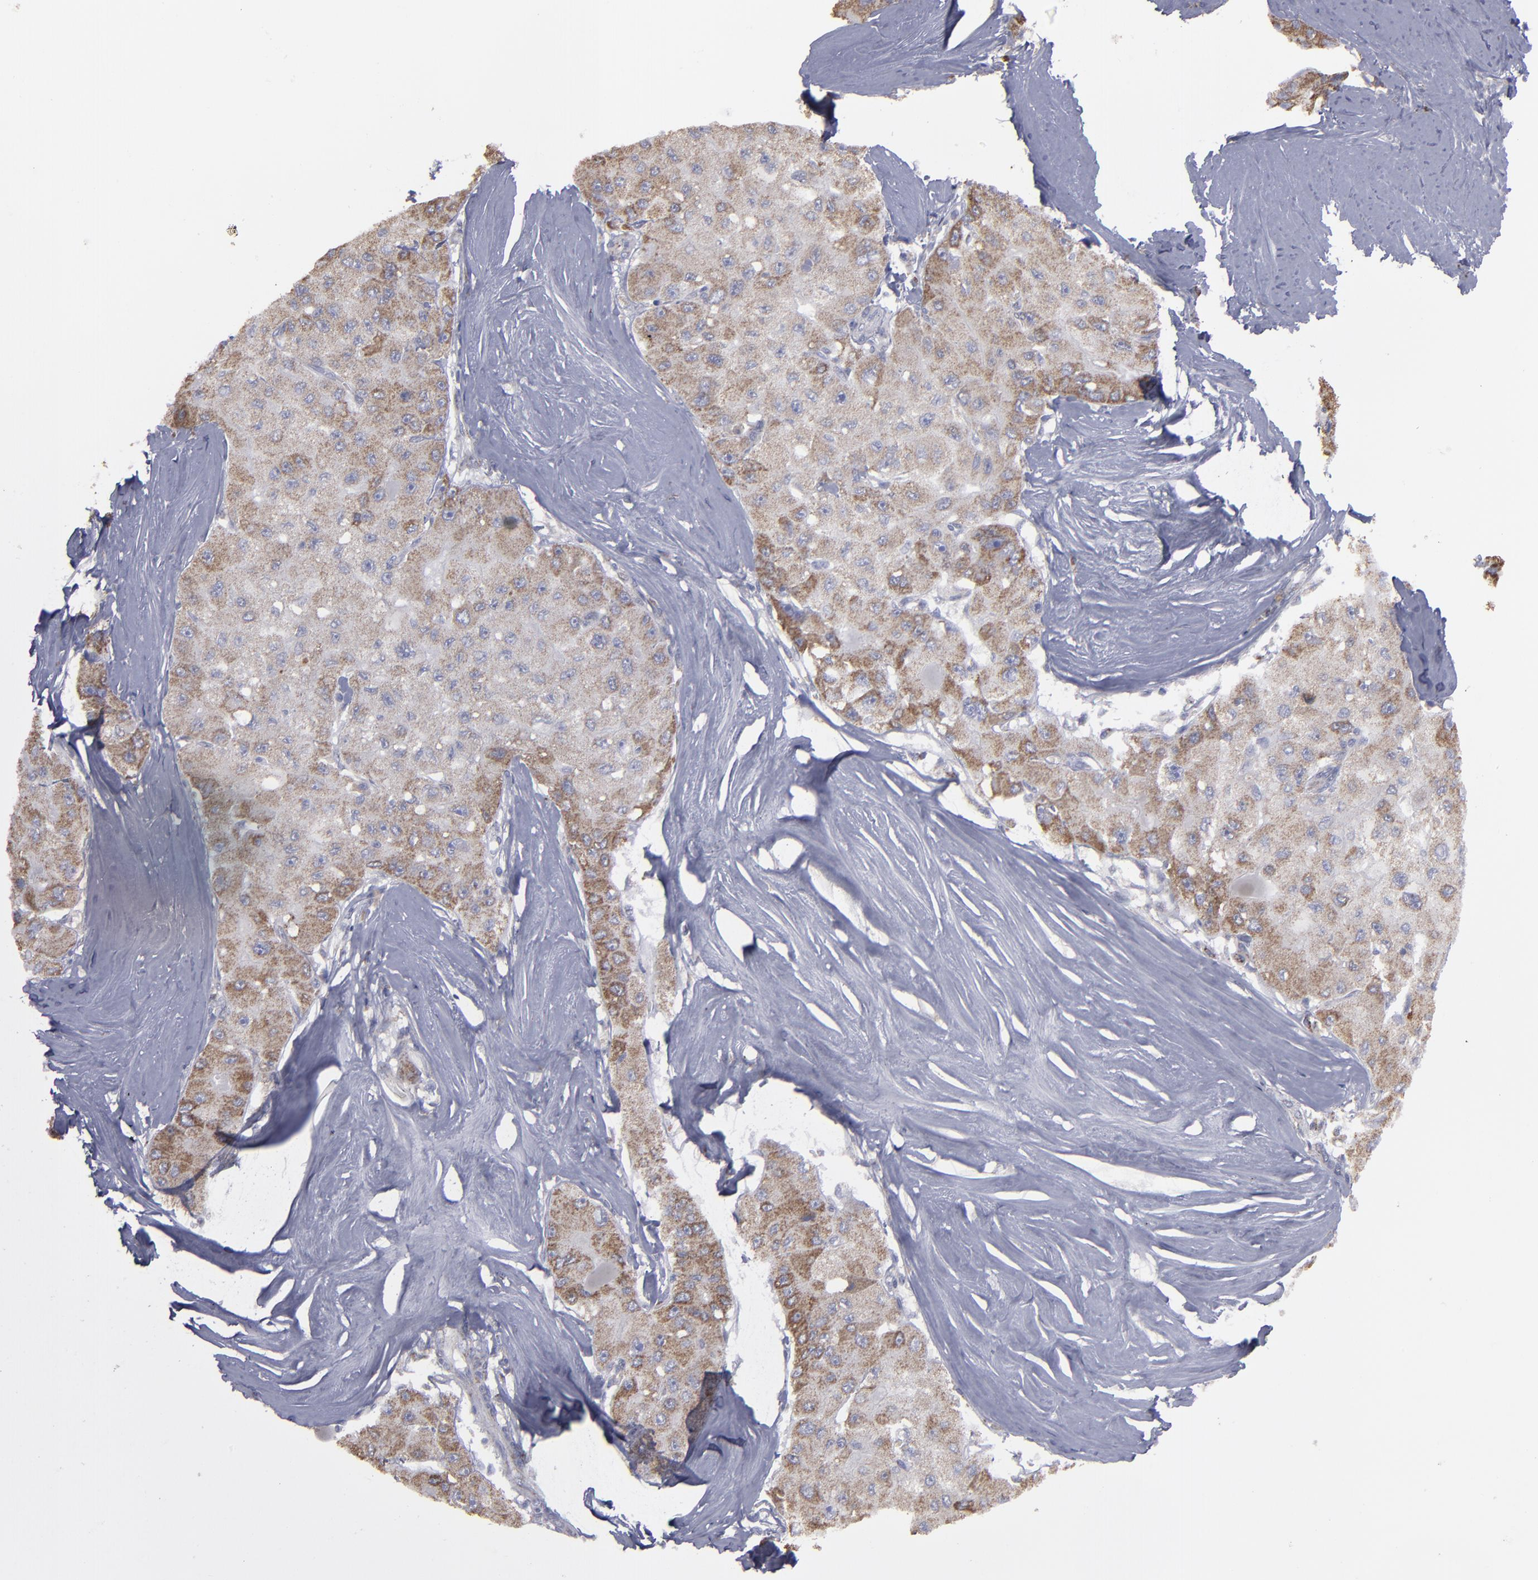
{"staining": {"intensity": "moderate", "quantity": ">75%", "location": "cytoplasmic/membranous"}, "tissue": "liver cancer", "cell_type": "Tumor cells", "image_type": "cancer", "snomed": [{"axis": "morphology", "description": "Carcinoma, Hepatocellular, NOS"}, {"axis": "topography", "description": "Liver"}], "caption": "Brown immunohistochemical staining in liver cancer (hepatocellular carcinoma) exhibits moderate cytoplasmic/membranous expression in approximately >75% of tumor cells.", "gene": "MYOM2", "patient": {"sex": "male", "age": 80}}